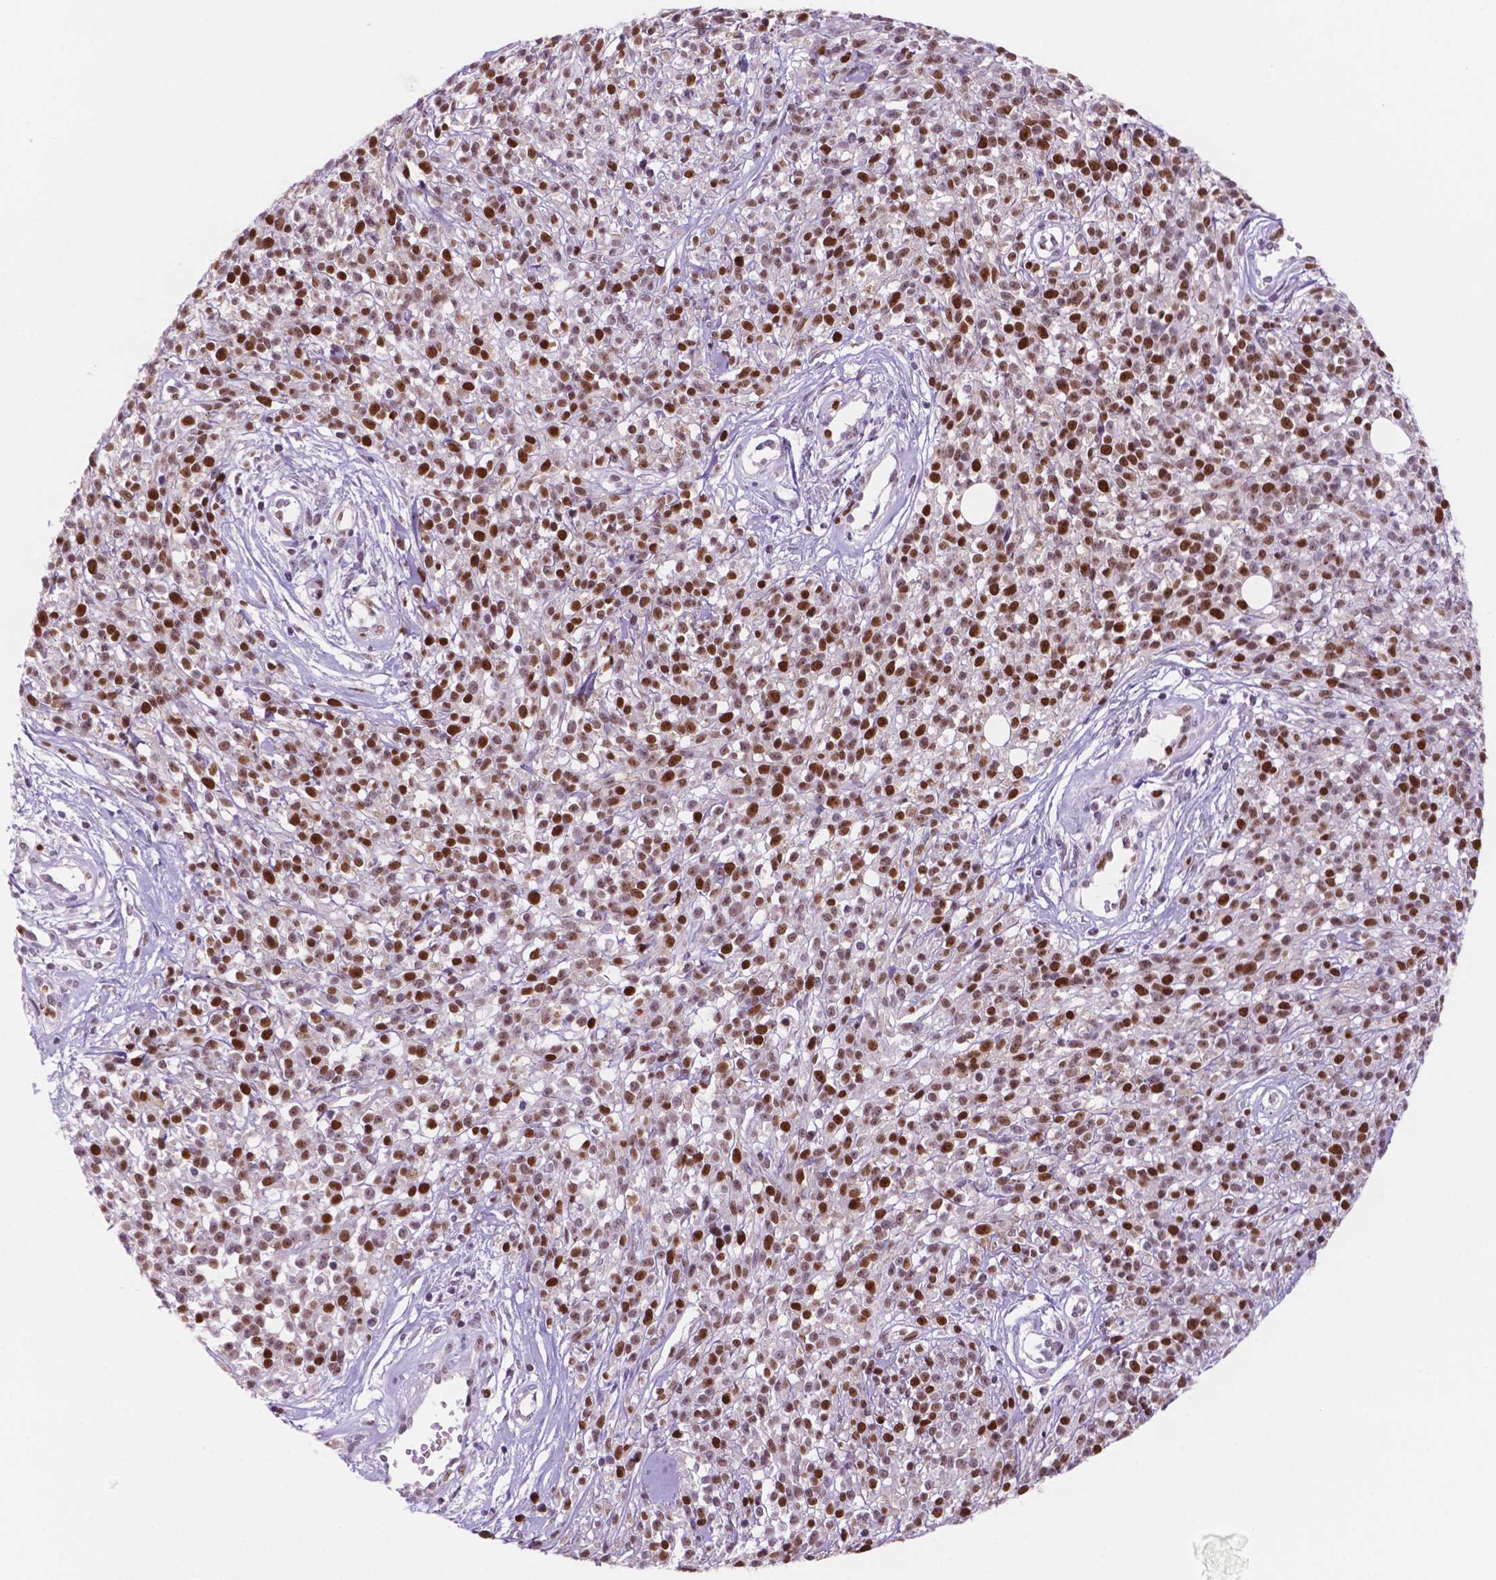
{"staining": {"intensity": "moderate", "quantity": ">75%", "location": "nuclear"}, "tissue": "melanoma", "cell_type": "Tumor cells", "image_type": "cancer", "snomed": [{"axis": "morphology", "description": "Malignant melanoma, NOS"}, {"axis": "topography", "description": "Skin"}, {"axis": "topography", "description": "Skin of trunk"}], "caption": "Protein staining by immunohistochemistry displays moderate nuclear staining in about >75% of tumor cells in melanoma.", "gene": "NCAPH2", "patient": {"sex": "male", "age": 74}}